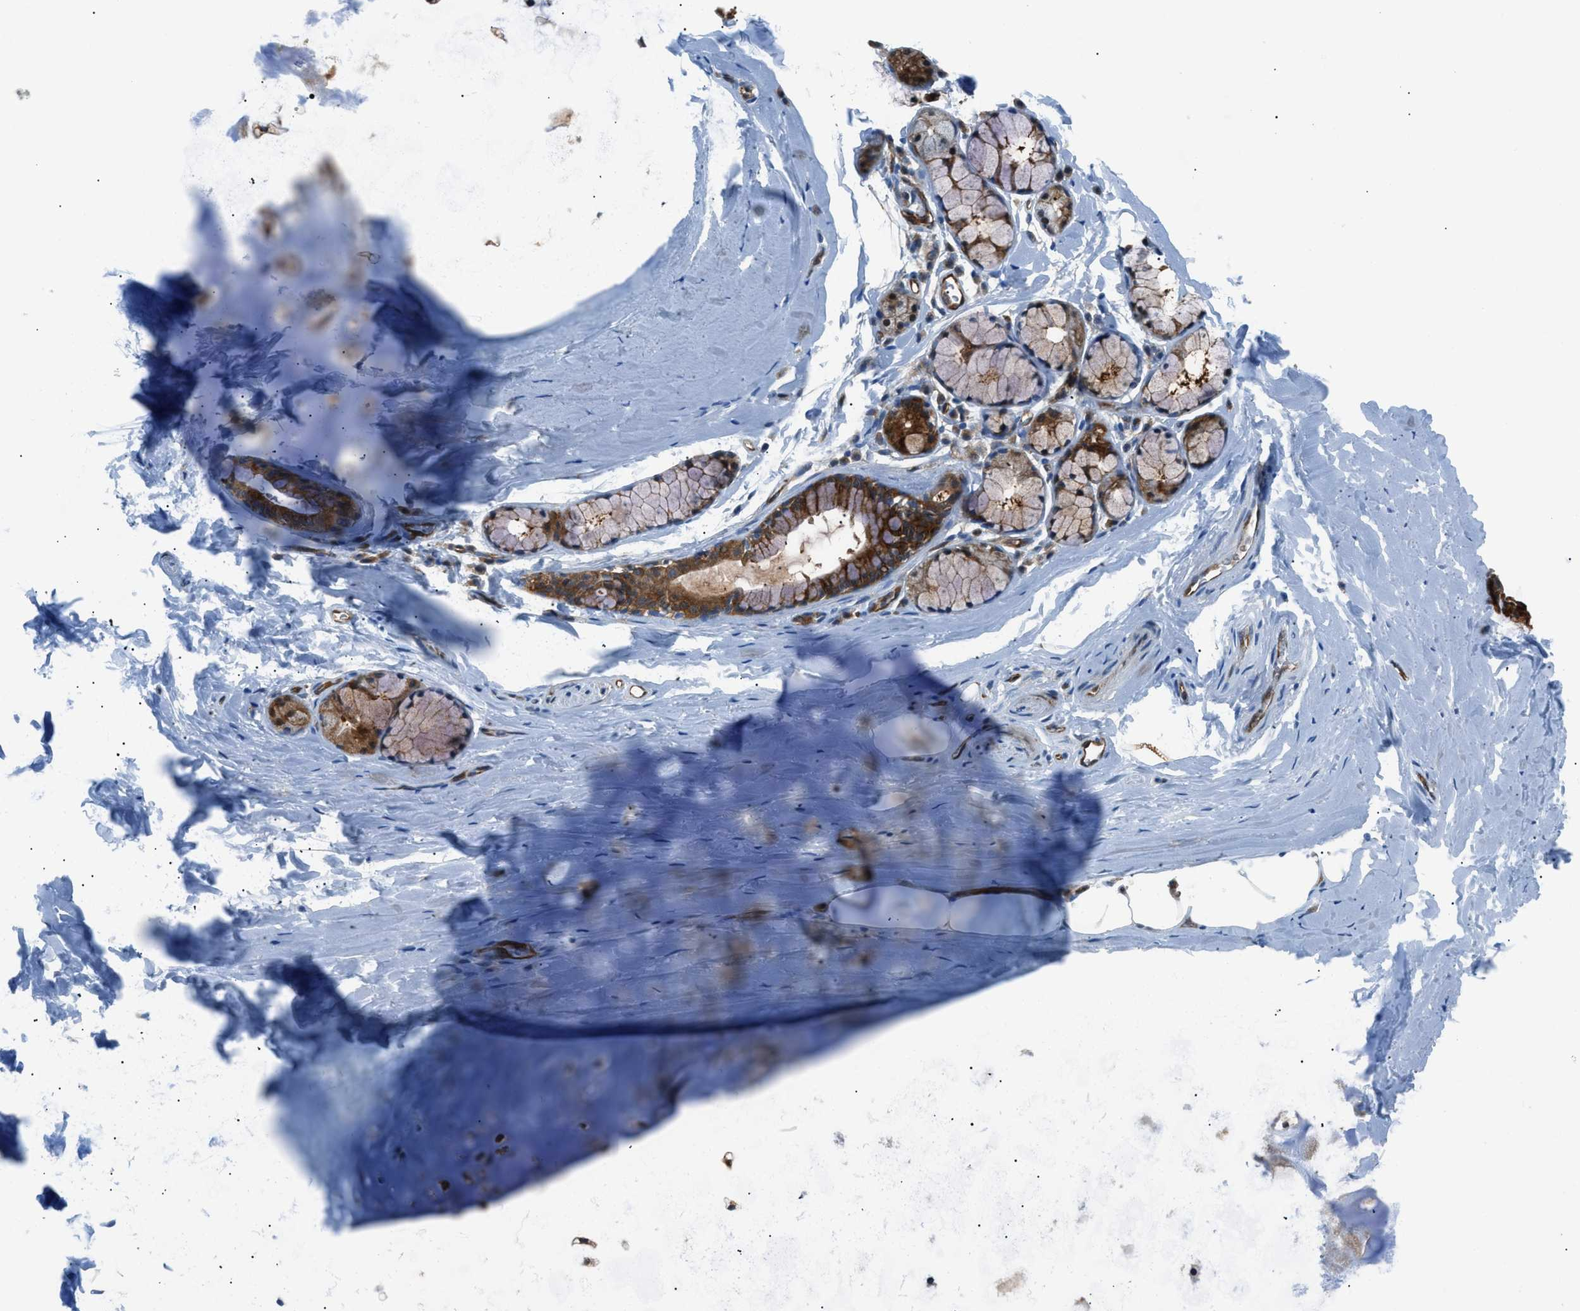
{"staining": {"intensity": "negative", "quantity": "none", "location": "none"}, "tissue": "adipose tissue", "cell_type": "Adipocytes", "image_type": "normal", "snomed": [{"axis": "morphology", "description": "Normal tissue, NOS"}, {"axis": "topography", "description": "Cartilage tissue"}, {"axis": "topography", "description": "Bronchus"}], "caption": "Immunohistochemical staining of benign human adipose tissue exhibits no significant expression in adipocytes.", "gene": "YWHAE", "patient": {"sex": "female", "age": 53}}